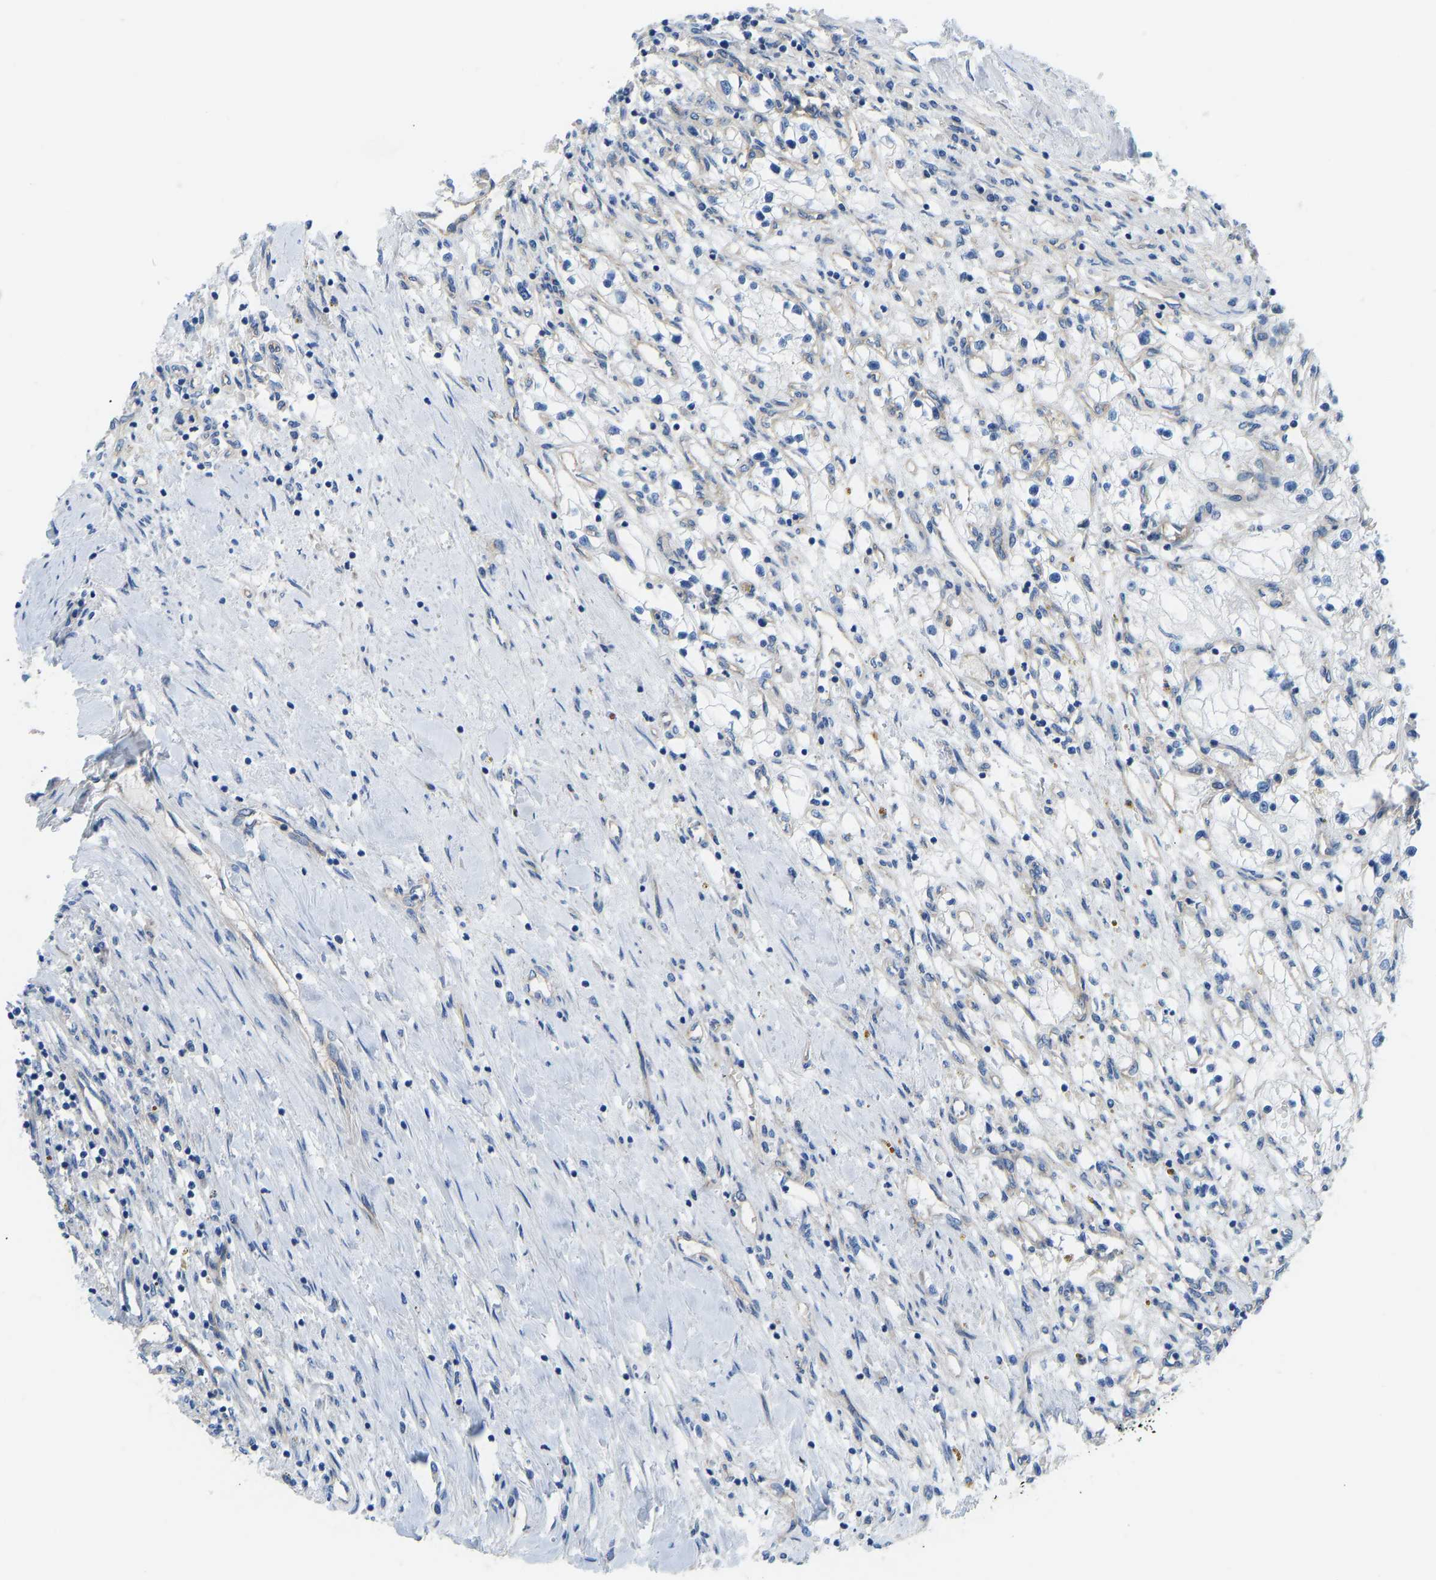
{"staining": {"intensity": "negative", "quantity": "none", "location": "none"}, "tissue": "renal cancer", "cell_type": "Tumor cells", "image_type": "cancer", "snomed": [{"axis": "morphology", "description": "Adenocarcinoma, NOS"}, {"axis": "topography", "description": "Kidney"}], "caption": "IHC image of human renal cancer (adenocarcinoma) stained for a protein (brown), which shows no expression in tumor cells.", "gene": "CHAD", "patient": {"sex": "male", "age": 68}}